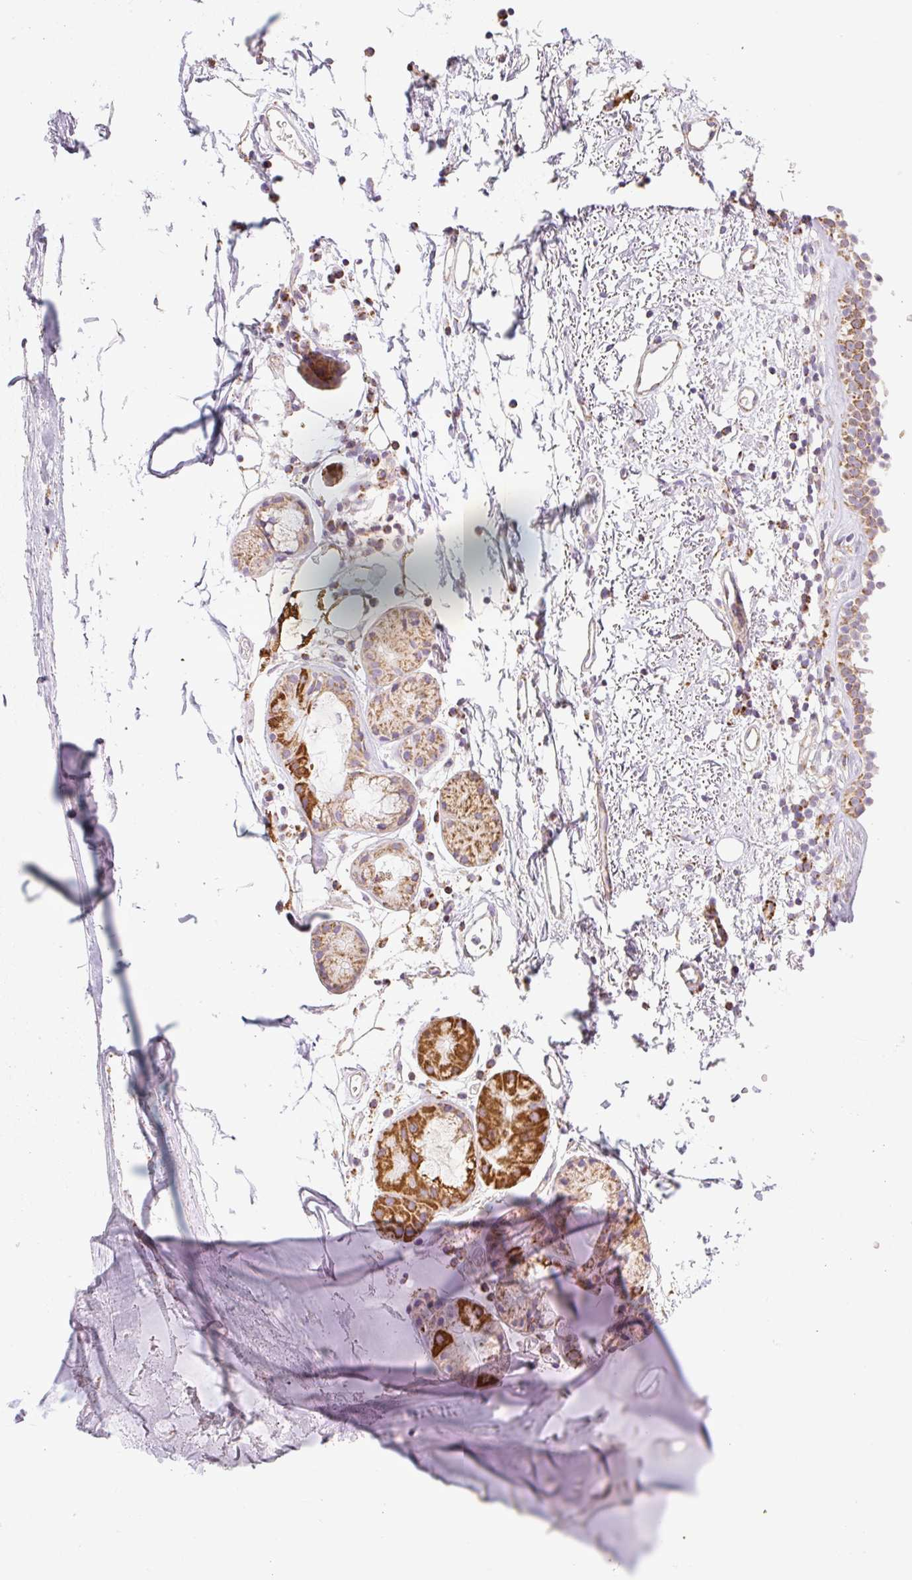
{"staining": {"intensity": "negative", "quantity": "none", "location": "none"}, "tissue": "adipose tissue", "cell_type": "Adipocytes", "image_type": "normal", "snomed": [{"axis": "morphology", "description": "Normal tissue, NOS"}, {"axis": "topography", "description": "Cartilage tissue"}, {"axis": "topography", "description": "Nasopharynx"}], "caption": "High magnification brightfield microscopy of normal adipose tissue stained with DAB (brown) and counterstained with hematoxylin (blue): adipocytes show no significant staining.", "gene": "DAAM2", "patient": {"sex": "male", "age": 56}}